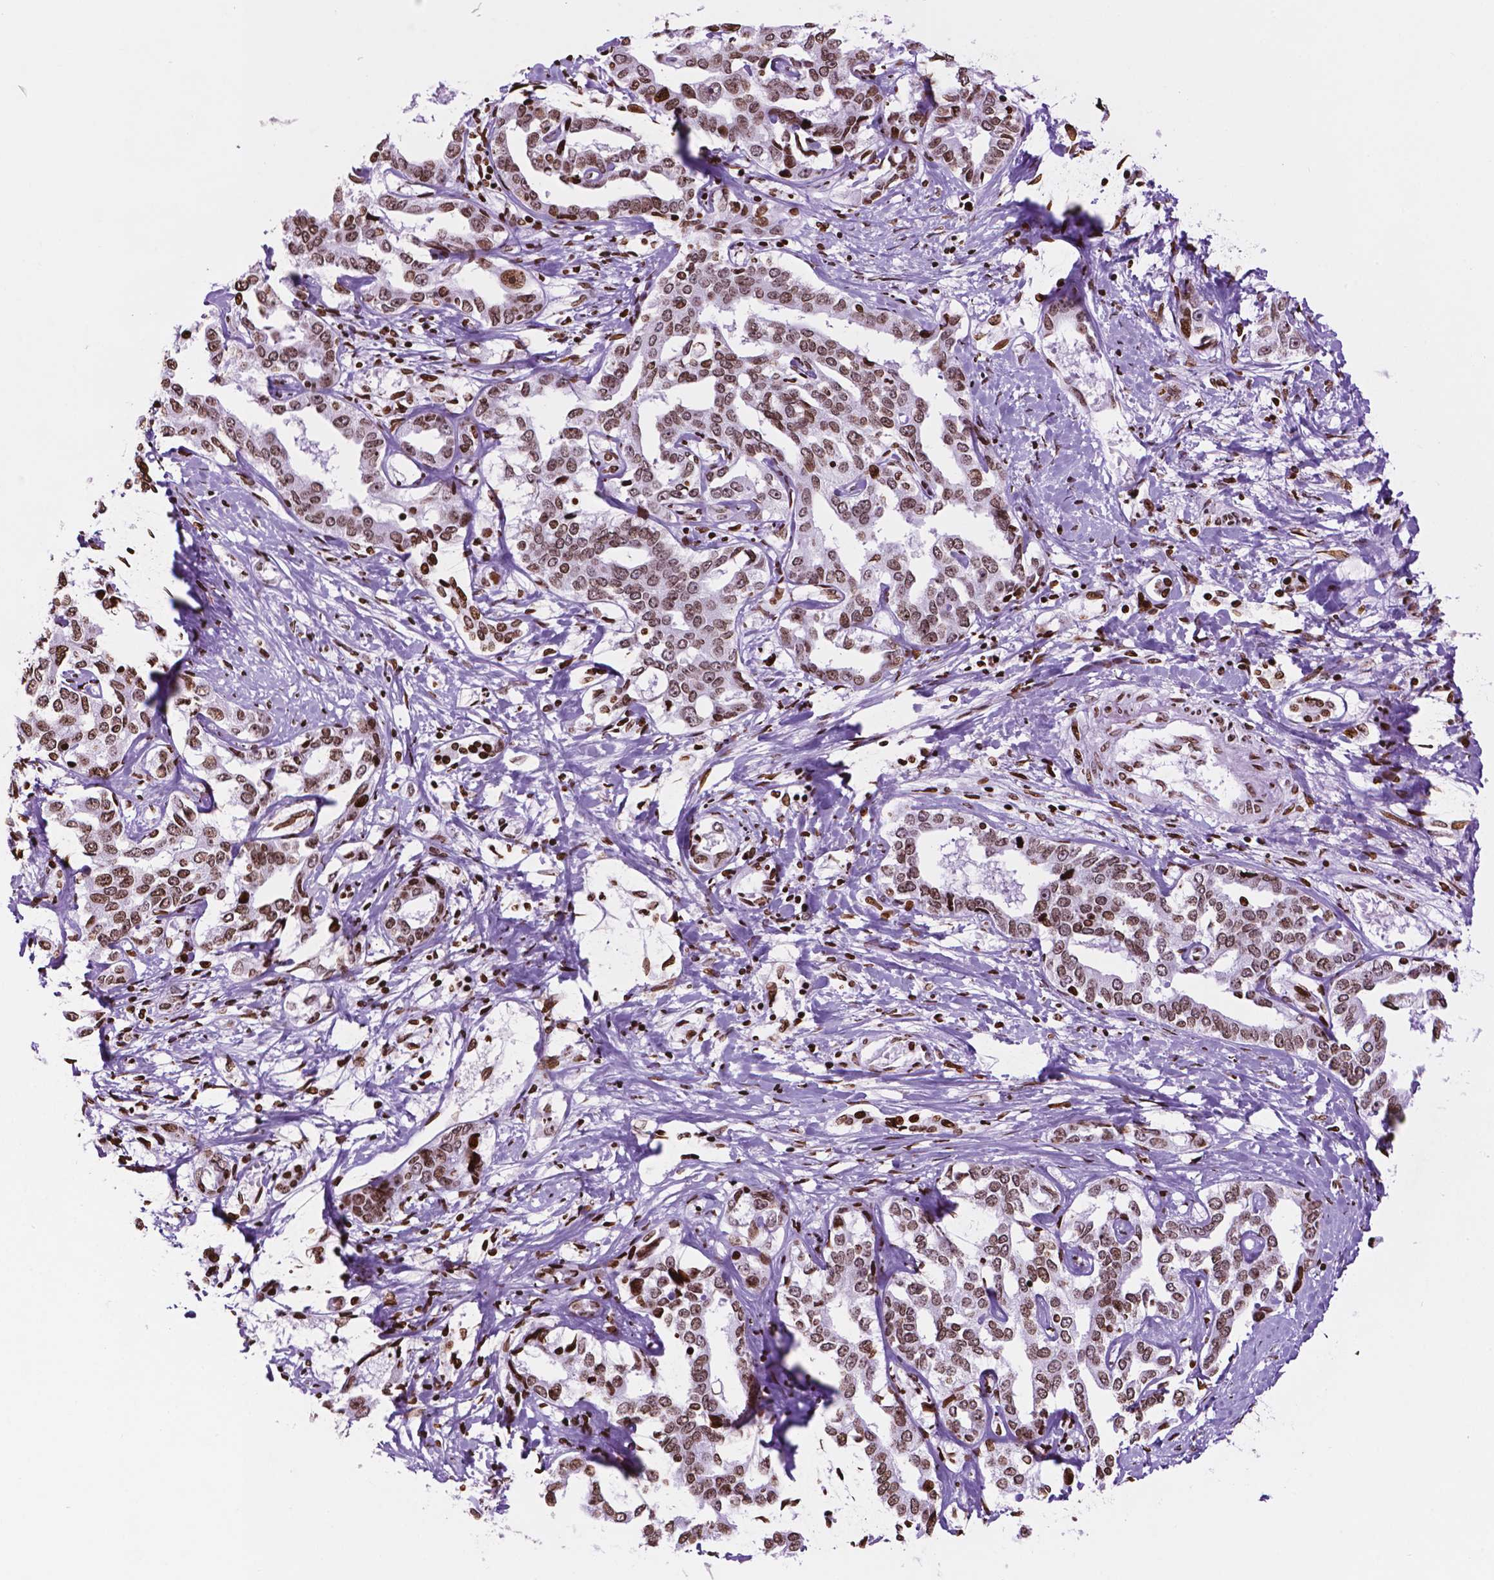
{"staining": {"intensity": "moderate", "quantity": ">75%", "location": "nuclear"}, "tissue": "liver cancer", "cell_type": "Tumor cells", "image_type": "cancer", "snomed": [{"axis": "morphology", "description": "Cholangiocarcinoma"}, {"axis": "topography", "description": "Liver"}], "caption": "This micrograph shows immunohistochemistry (IHC) staining of human liver cancer (cholangiocarcinoma), with medium moderate nuclear expression in approximately >75% of tumor cells.", "gene": "TMEM250", "patient": {"sex": "male", "age": 59}}